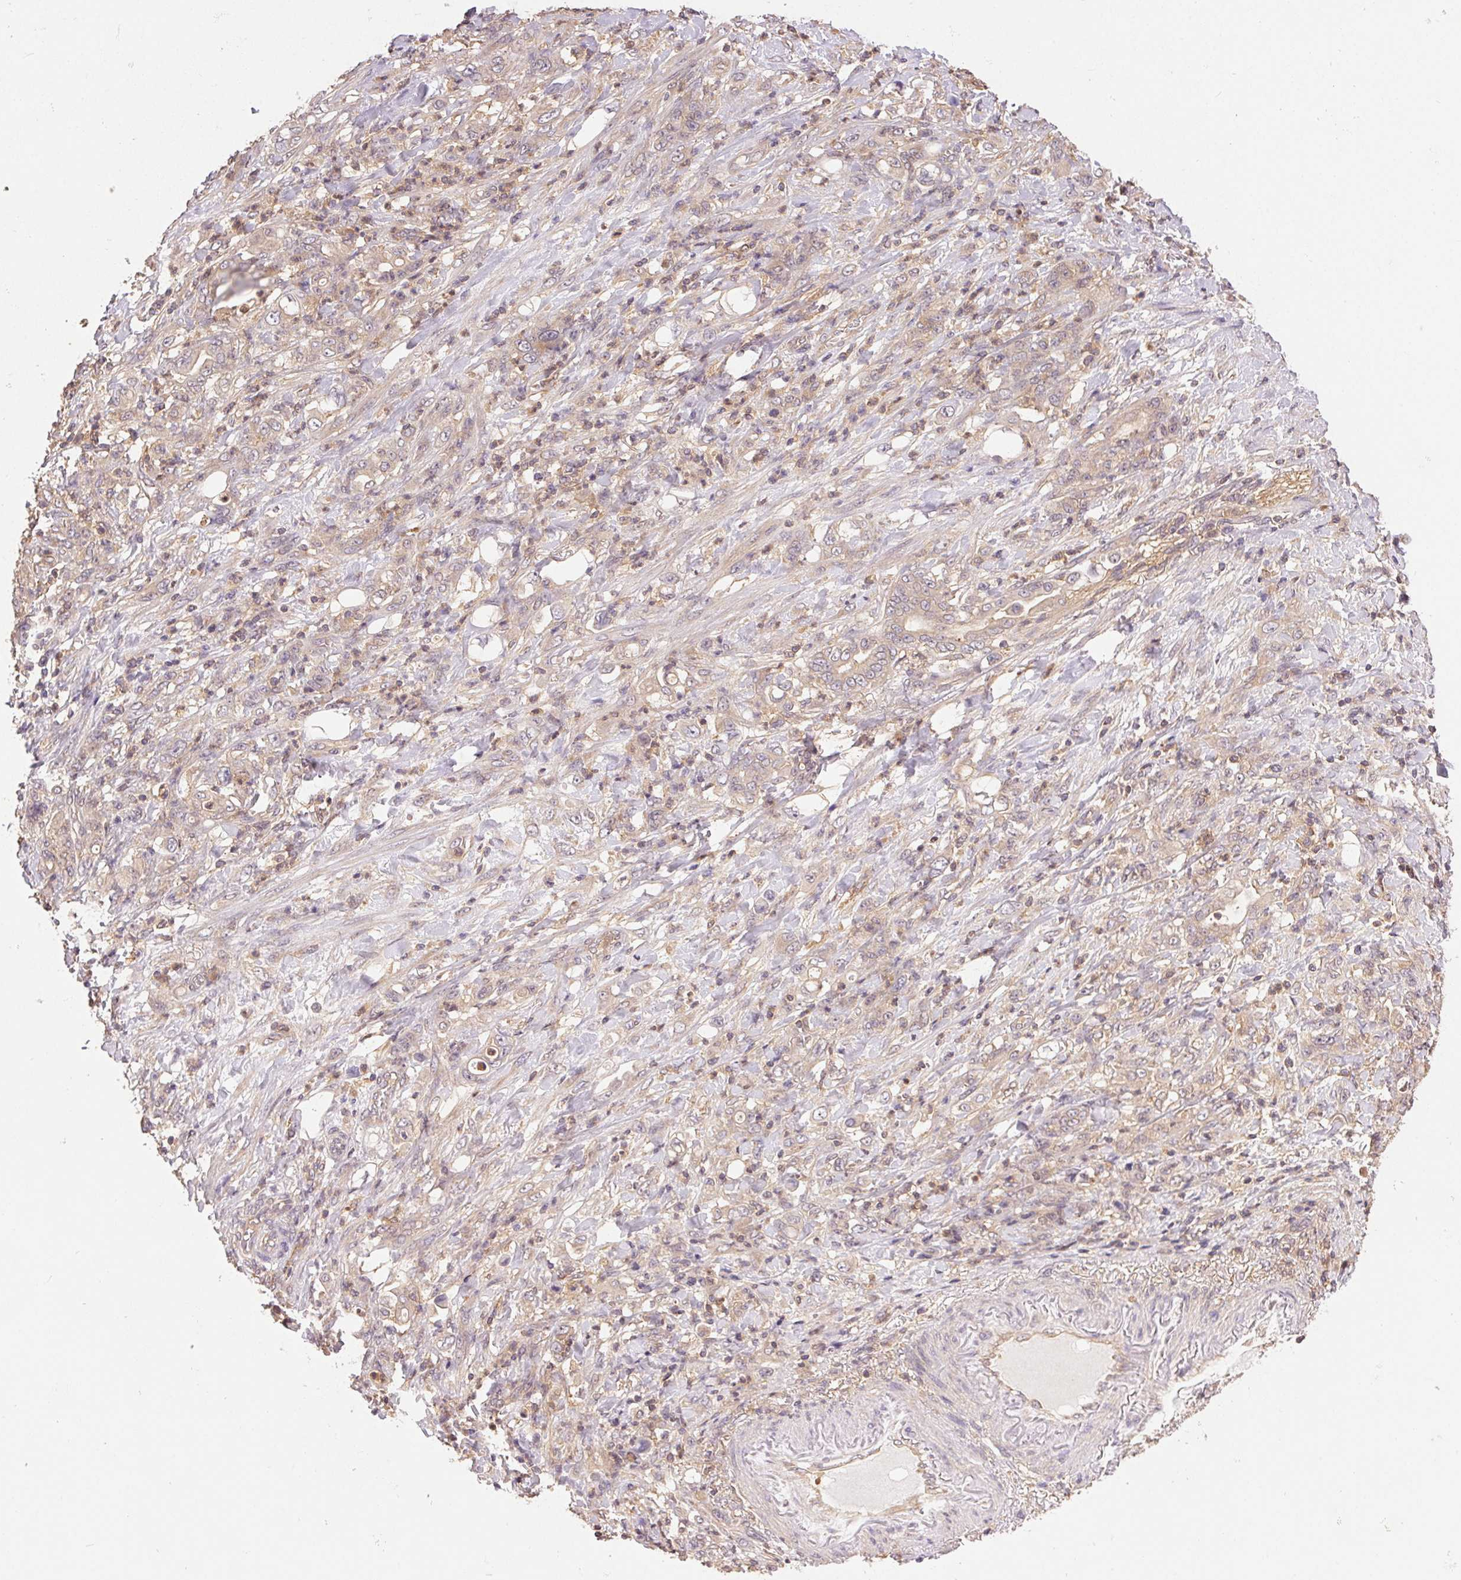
{"staining": {"intensity": "weak", "quantity": "25%-75%", "location": "cytoplasmic/membranous"}, "tissue": "stomach cancer", "cell_type": "Tumor cells", "image_type": "cancer", "snomed": [{"axis": "morphology", "description": "Adenocarcinoma, NOS"}, {"axis": "topography", "description": "Stomach"}], "caption": "Human stomach cancer (adenocarcinoma) stained with a protein marker reveals weak staining in tumor cells.", "gene": "GDI2", "patient": {"sex": "female", "age": 79}}